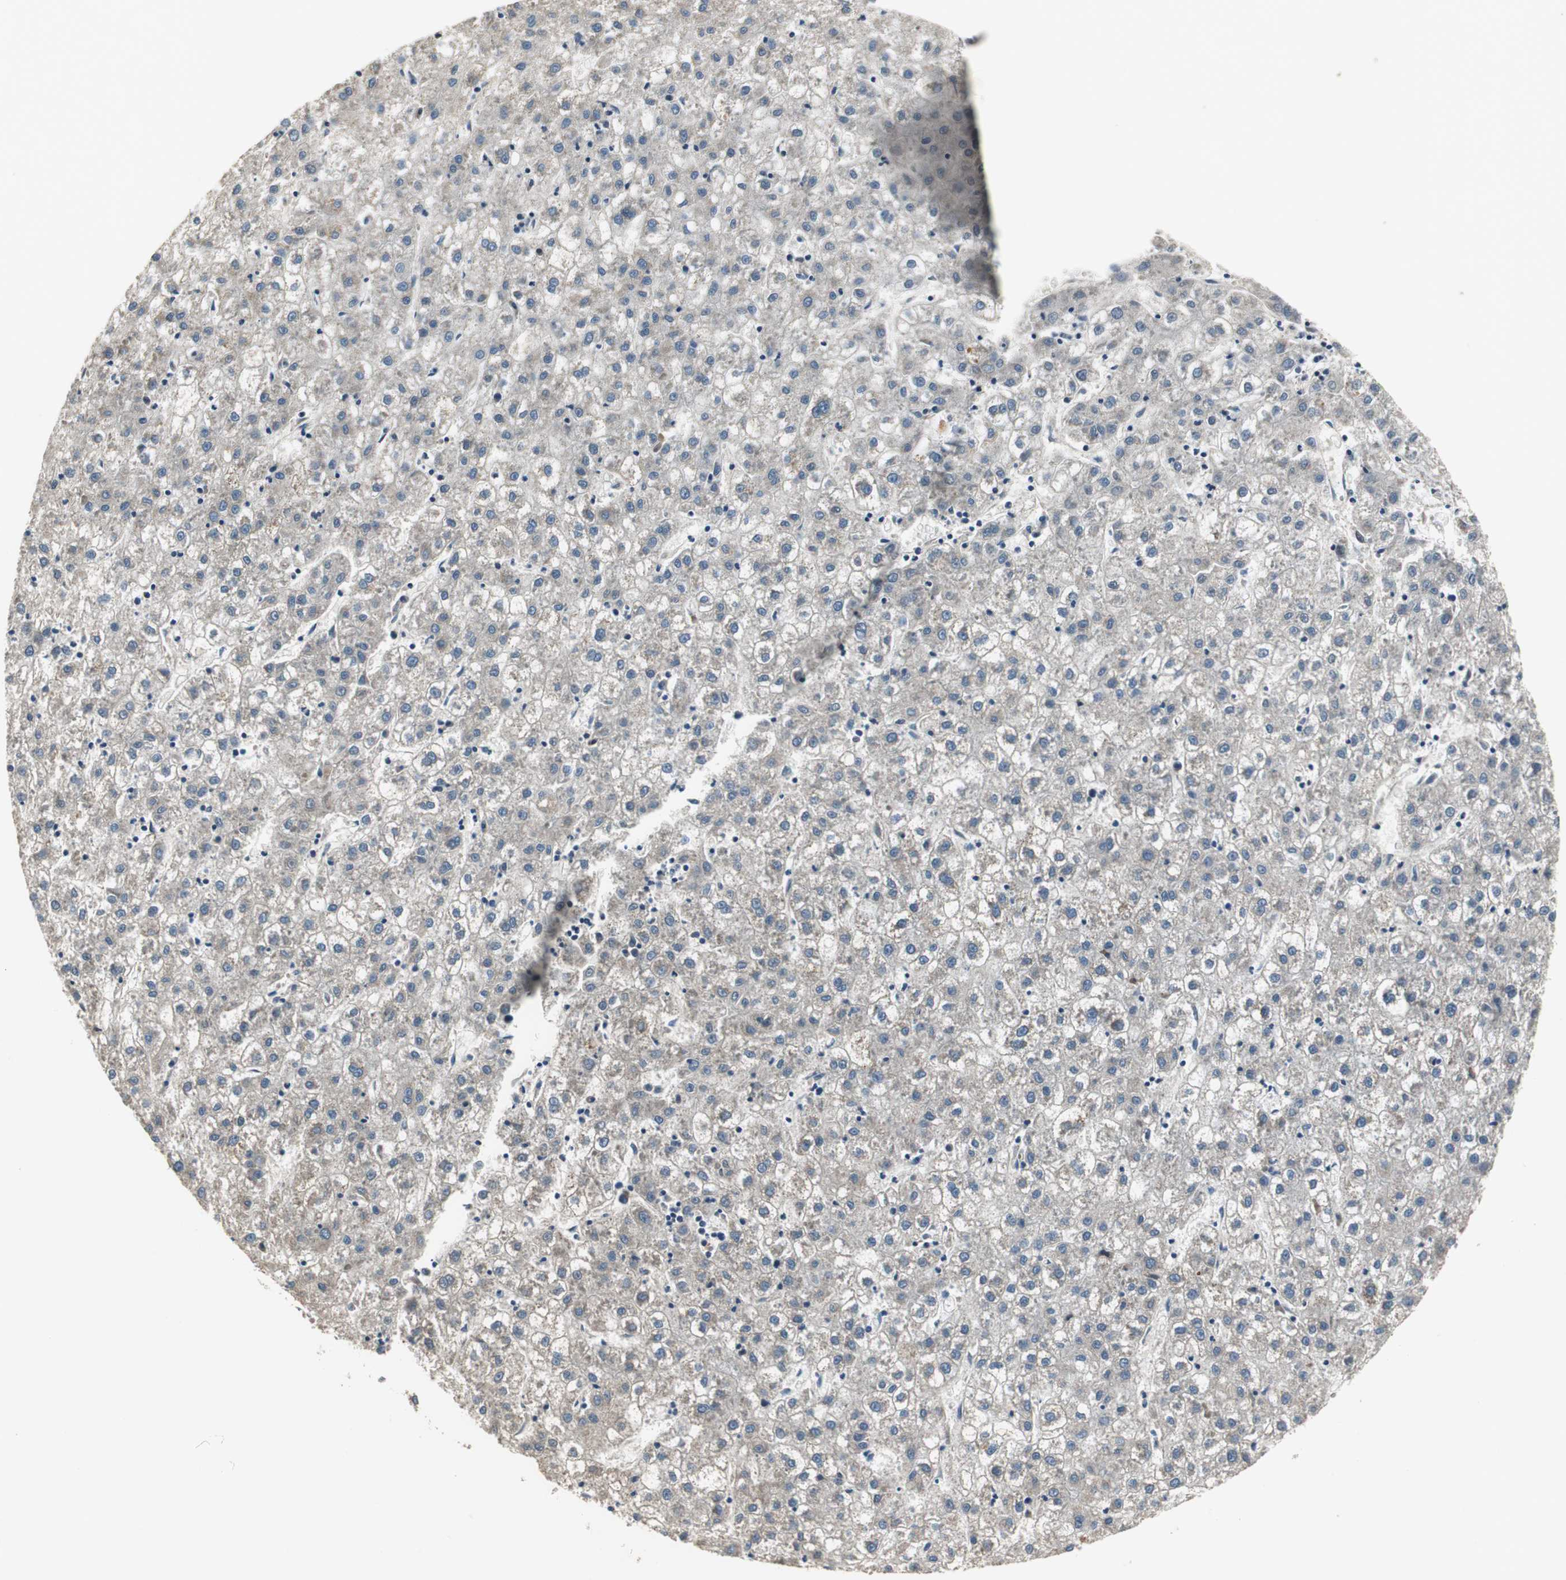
{"staining": {"intensity": "negative", "quantity": "none", "location": "none"}, "tissue": "liver cancer", "cell_type": "Tumor cells", "image_type": "cancer", "snomed": [{"axis": "morphology", "description": "Carcinoma, Hepatocellular, NOS"}, {"axis": "topography", "description": "Liver"}], "caption": "This histopathology image is of liver cancer stained with immunohistochemistry to label a protein in brown with the nuclei are counter-stained blue. There is no staining in tumor cells.", "gene": "MYT1", "patient": {"sex": "male", "age": 72}}